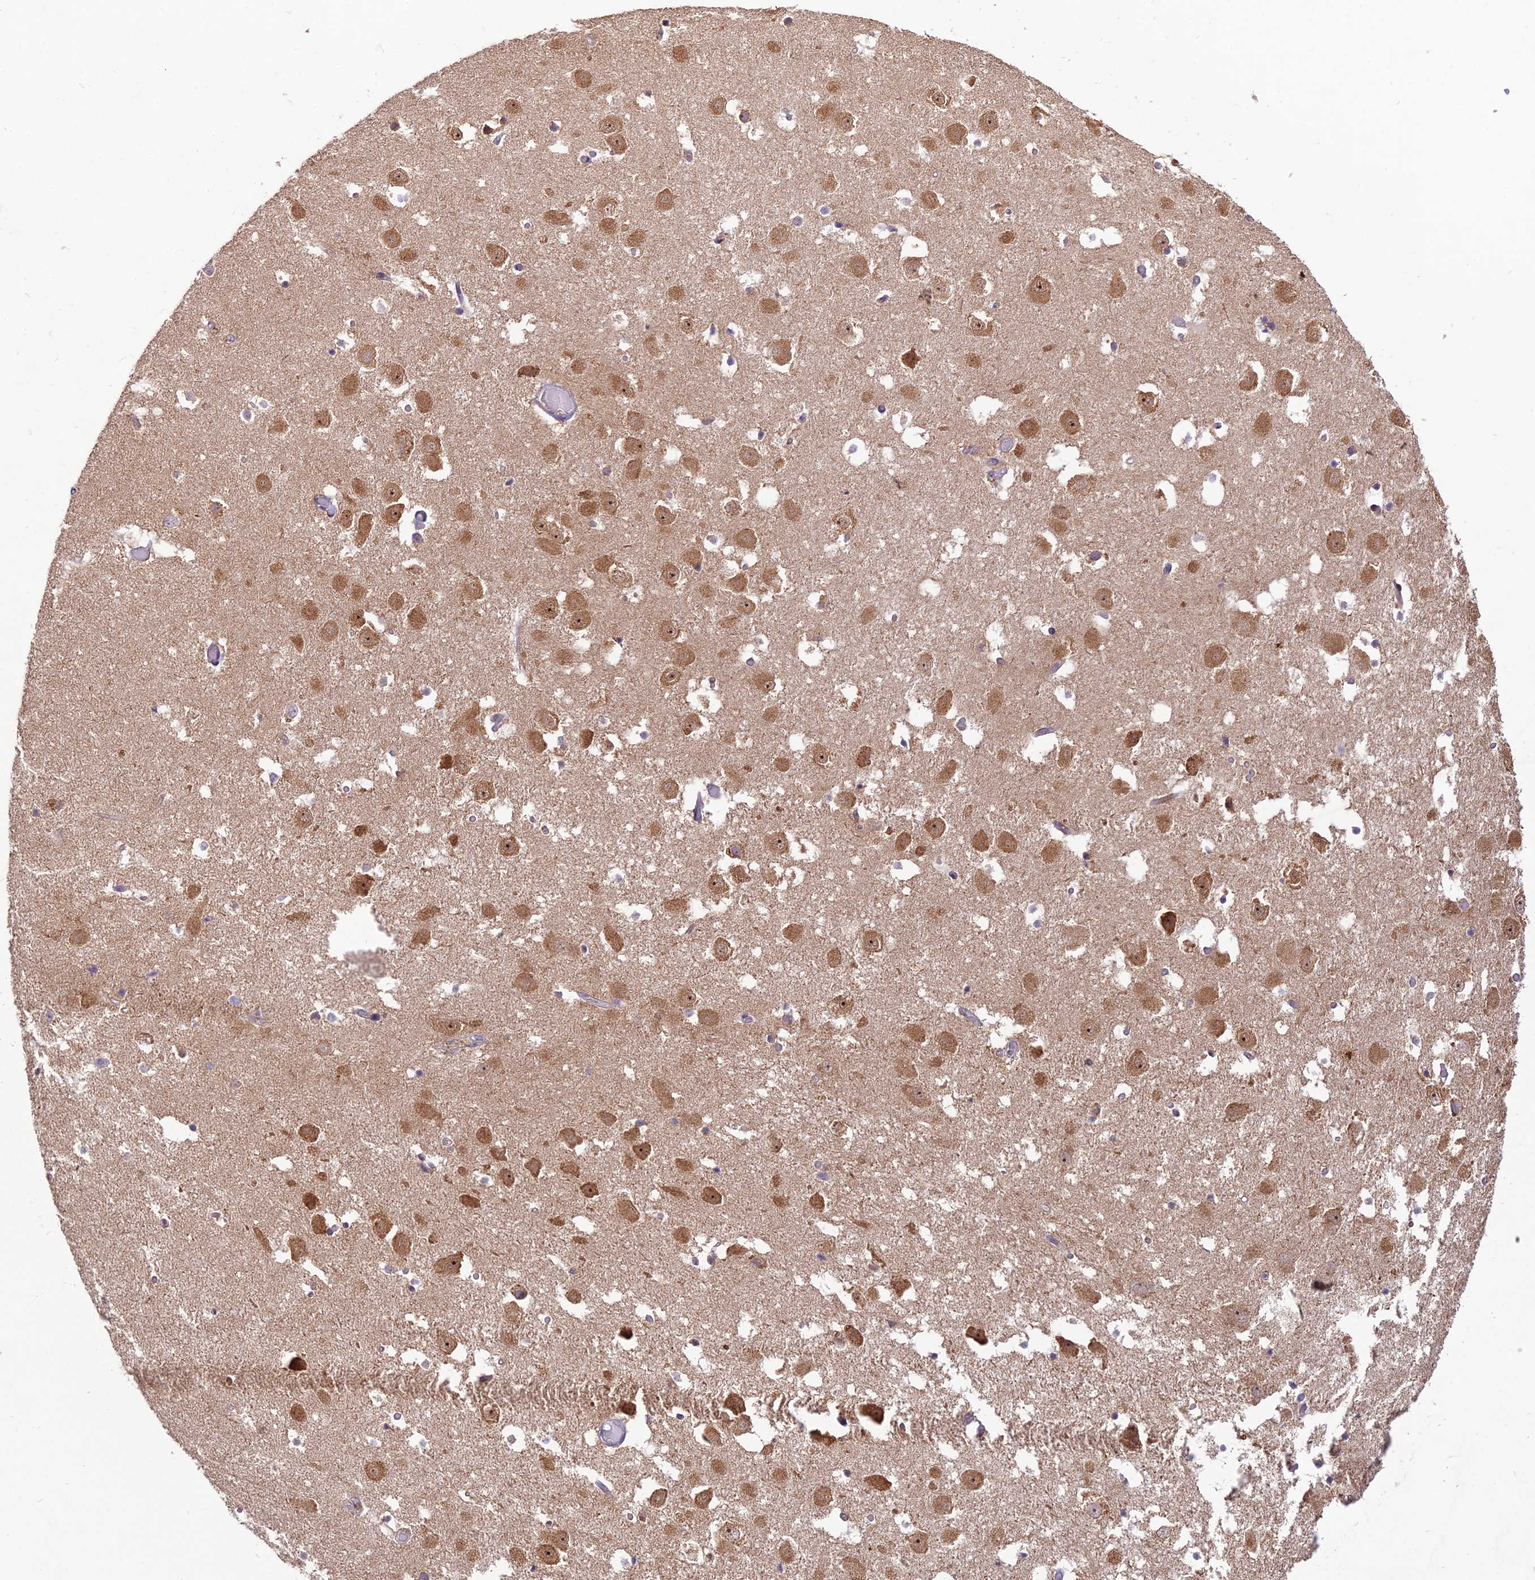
{"staining": {"intensity": "moderate", "quantity": "<25%", "location": "cytoplasmic/membranous"}, "tissue": "hippocampus", "cell_type": "Glial cells", "image_type": "normal", "snomed": [{"axis": "morphology", "description": "Normal tissue, NOS"}, {"axis": "topography", "description": "Hippocampus"}], "caption": "Approximately <25% of glial cells in benign human hippocampus exhibit moderate cytoplasmic/membranous protein expression as visualized by brown immunohistochemical staining.", "gene": "NXNL2", "patient": {"sex": "female", "age": 52}}